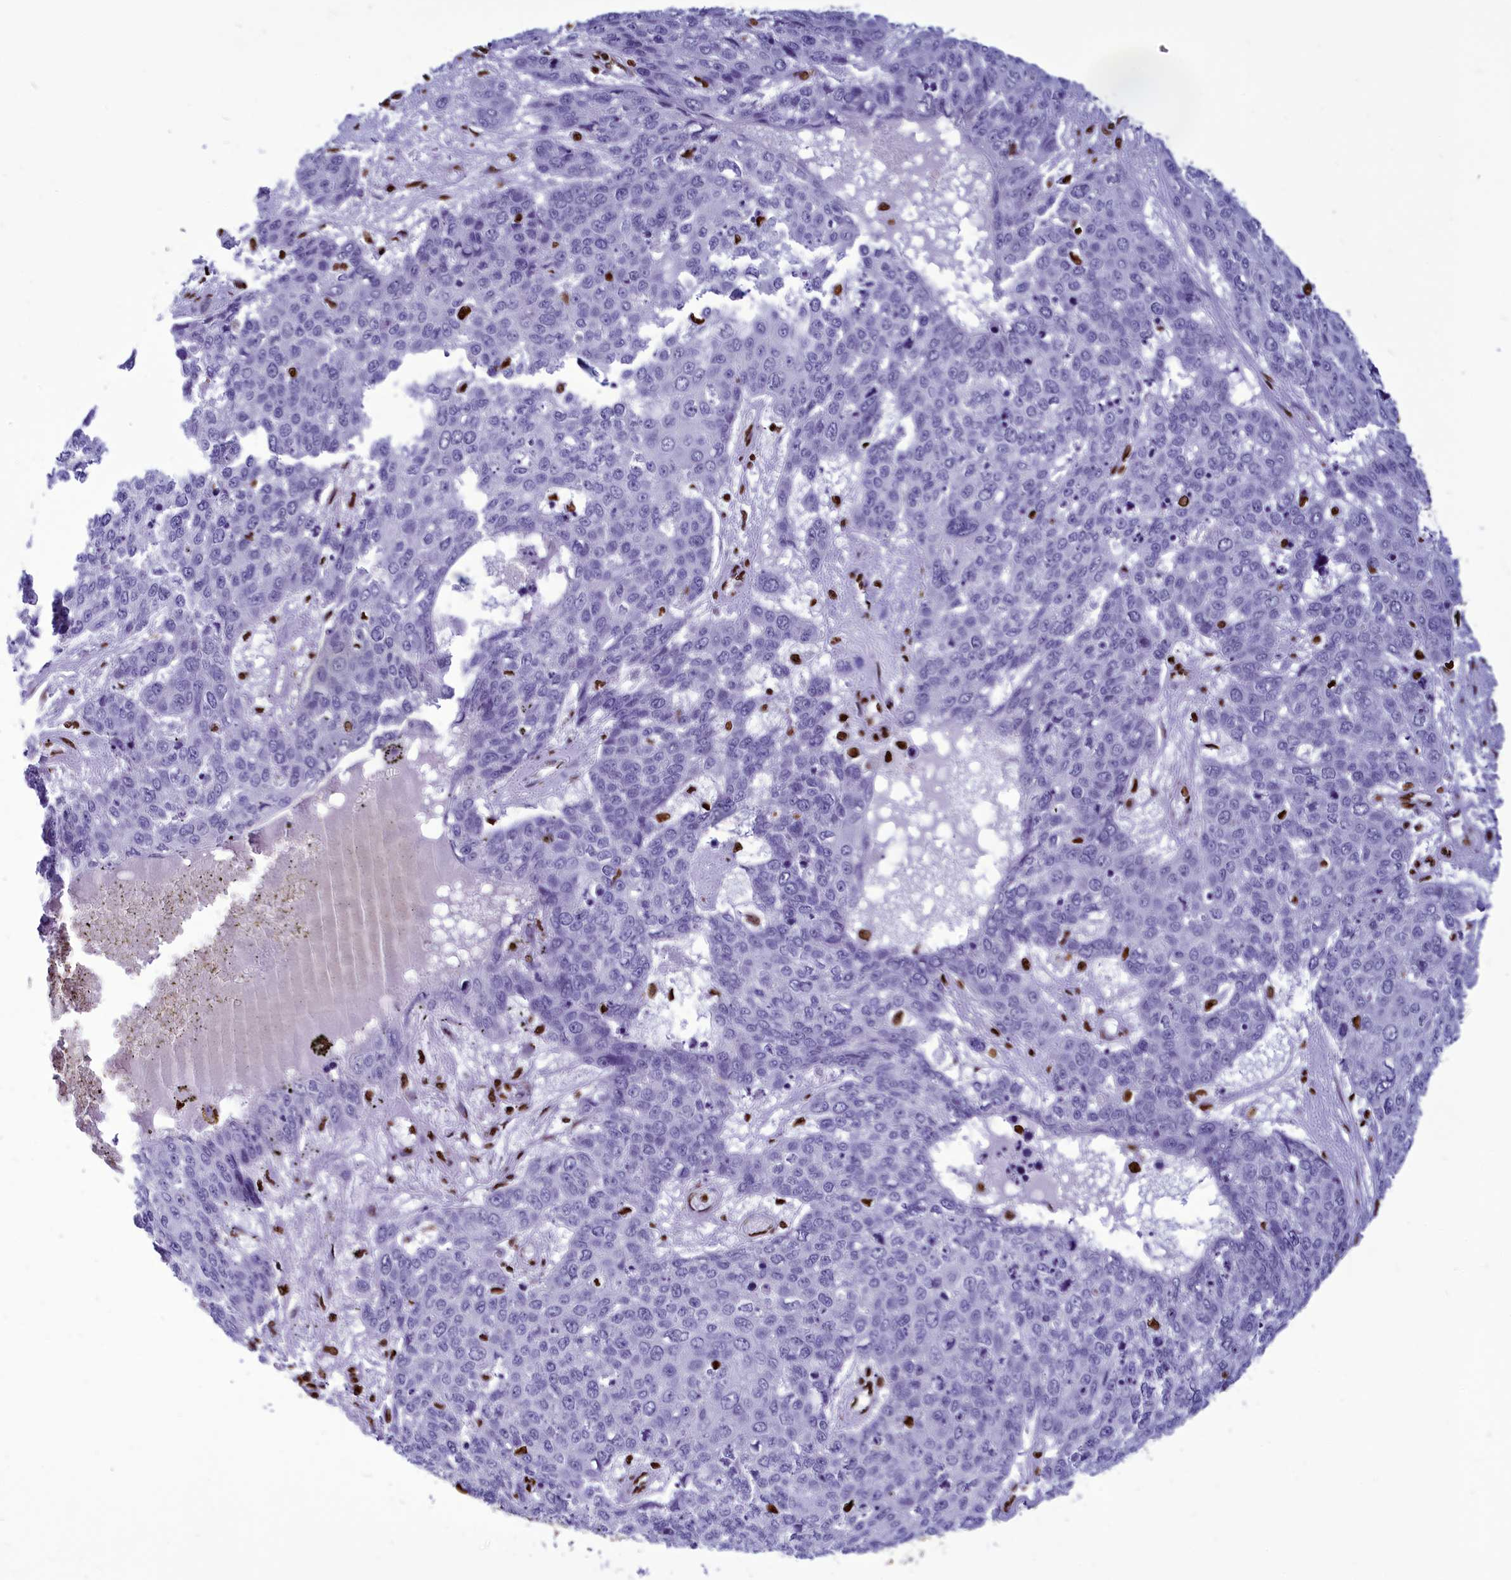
{"staining": {"intensity": "negative", "quantity": "none", "location": "none"}, "tissue": "skin cancer", "cell_type": "Tumor cells", "image_type": "cancer", "snomed": [{"axis": "morphology", "description": "Squamous cell carcinoma, NOS"}, {"axis": "topography", "description": "Skin"}], "caption": "Histopathology image shows no protein expression in tumor cells of skin cancer (squamous cell carcinoma) tissue. (Brightfield microscopy of DAB immunohistochemistry (IHC) at high magnification).", "gene": "AKAP17A", "patient": {"sex": "male", "age": 71}}